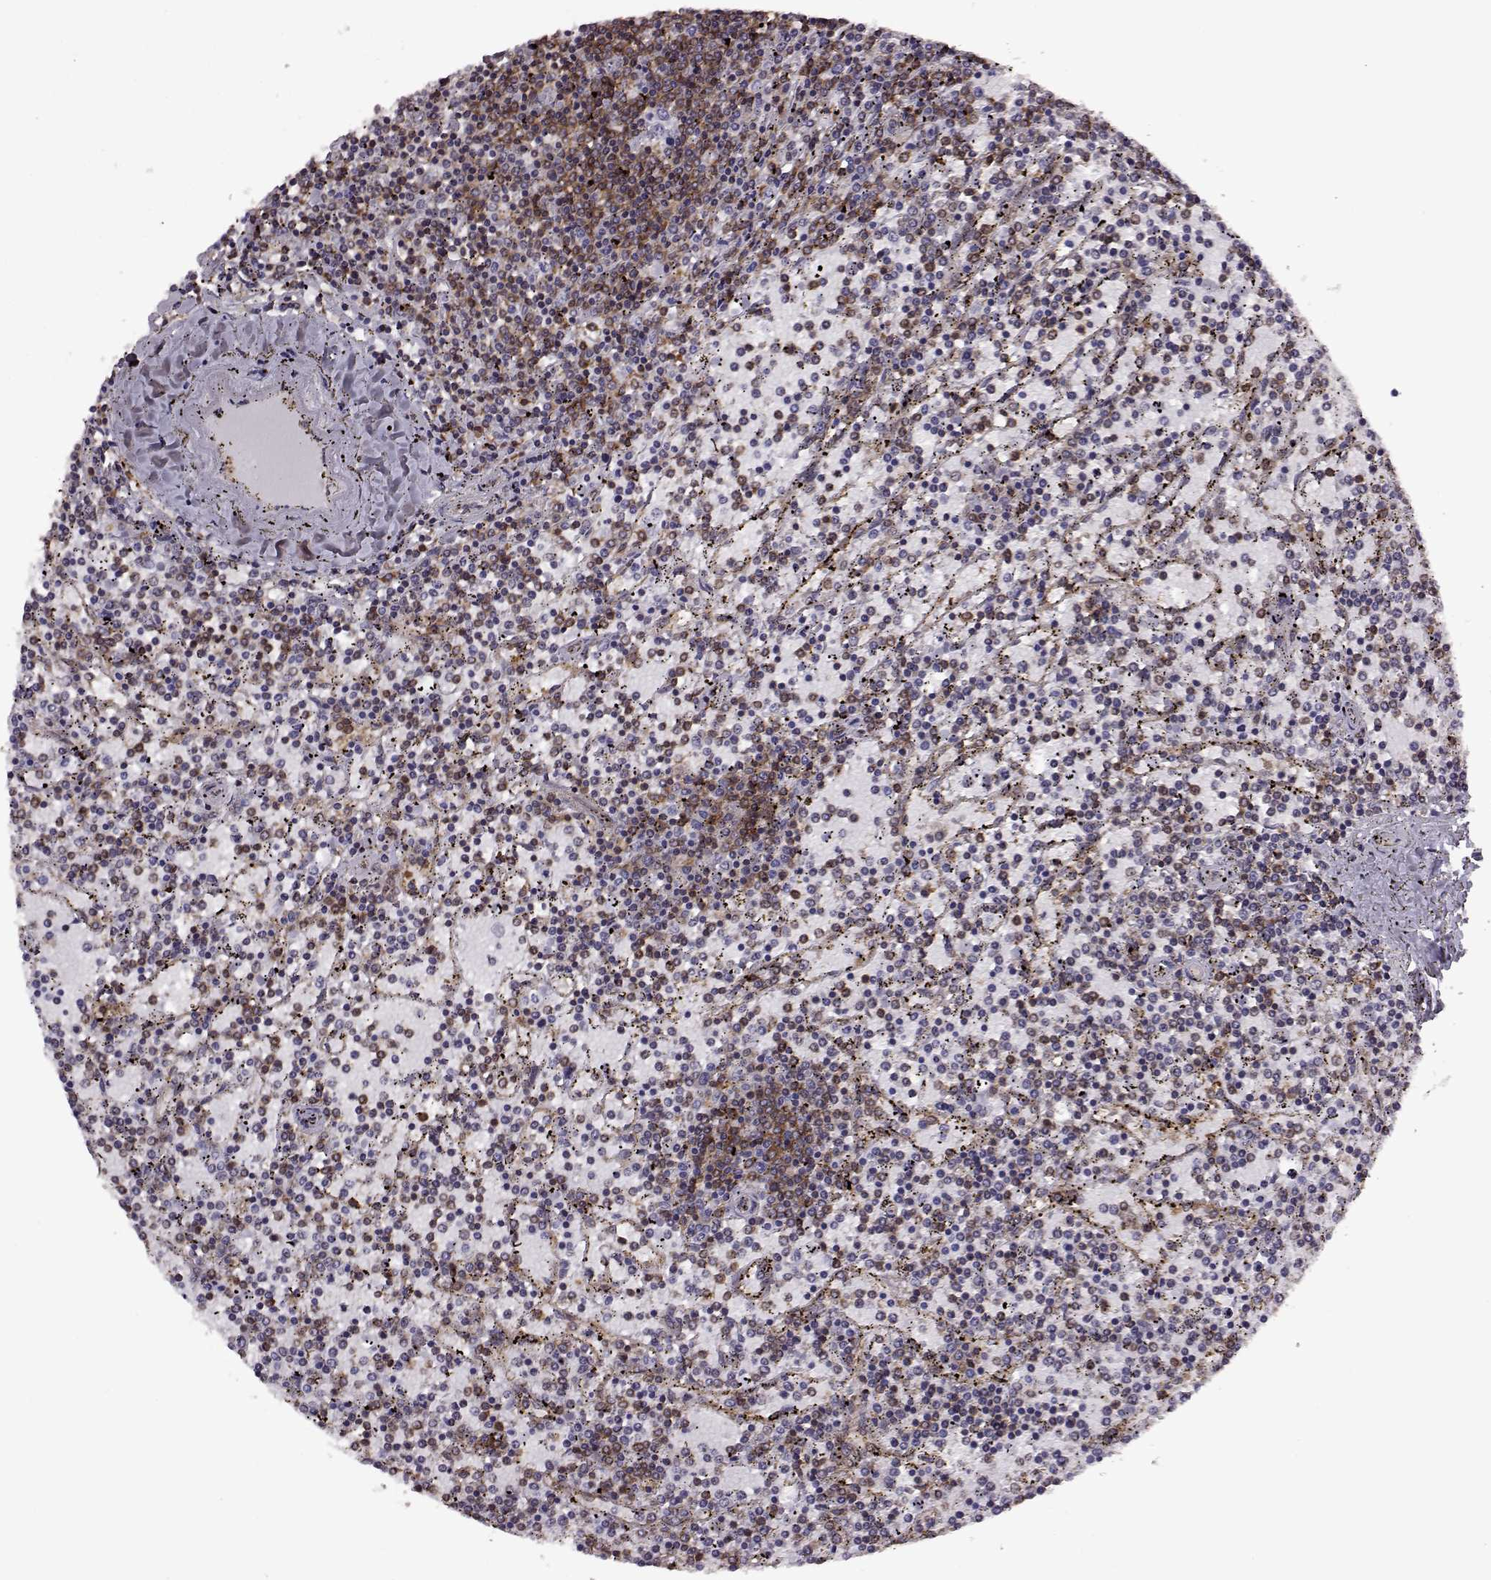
{"staining": {"intensity": "strong", "quantity": "<25%", "location": "cytoplasmic/membranous"}, "tissue": "lymphoma", "cell_type": "Tumor cells", "image_type": "cancer", "snomed": [{"axis": "morphology", "description": "Malignant lymphoma, non-Hodgkin's type, Low grade"}, {"axis": "topography", "description": "Spleen"}], "caption": "Human lymphoma stained with a protein marker demonstrates strong staining in tumor cells.", "gene": "URI1", "patient": {"sex": "female", "age": 77}}